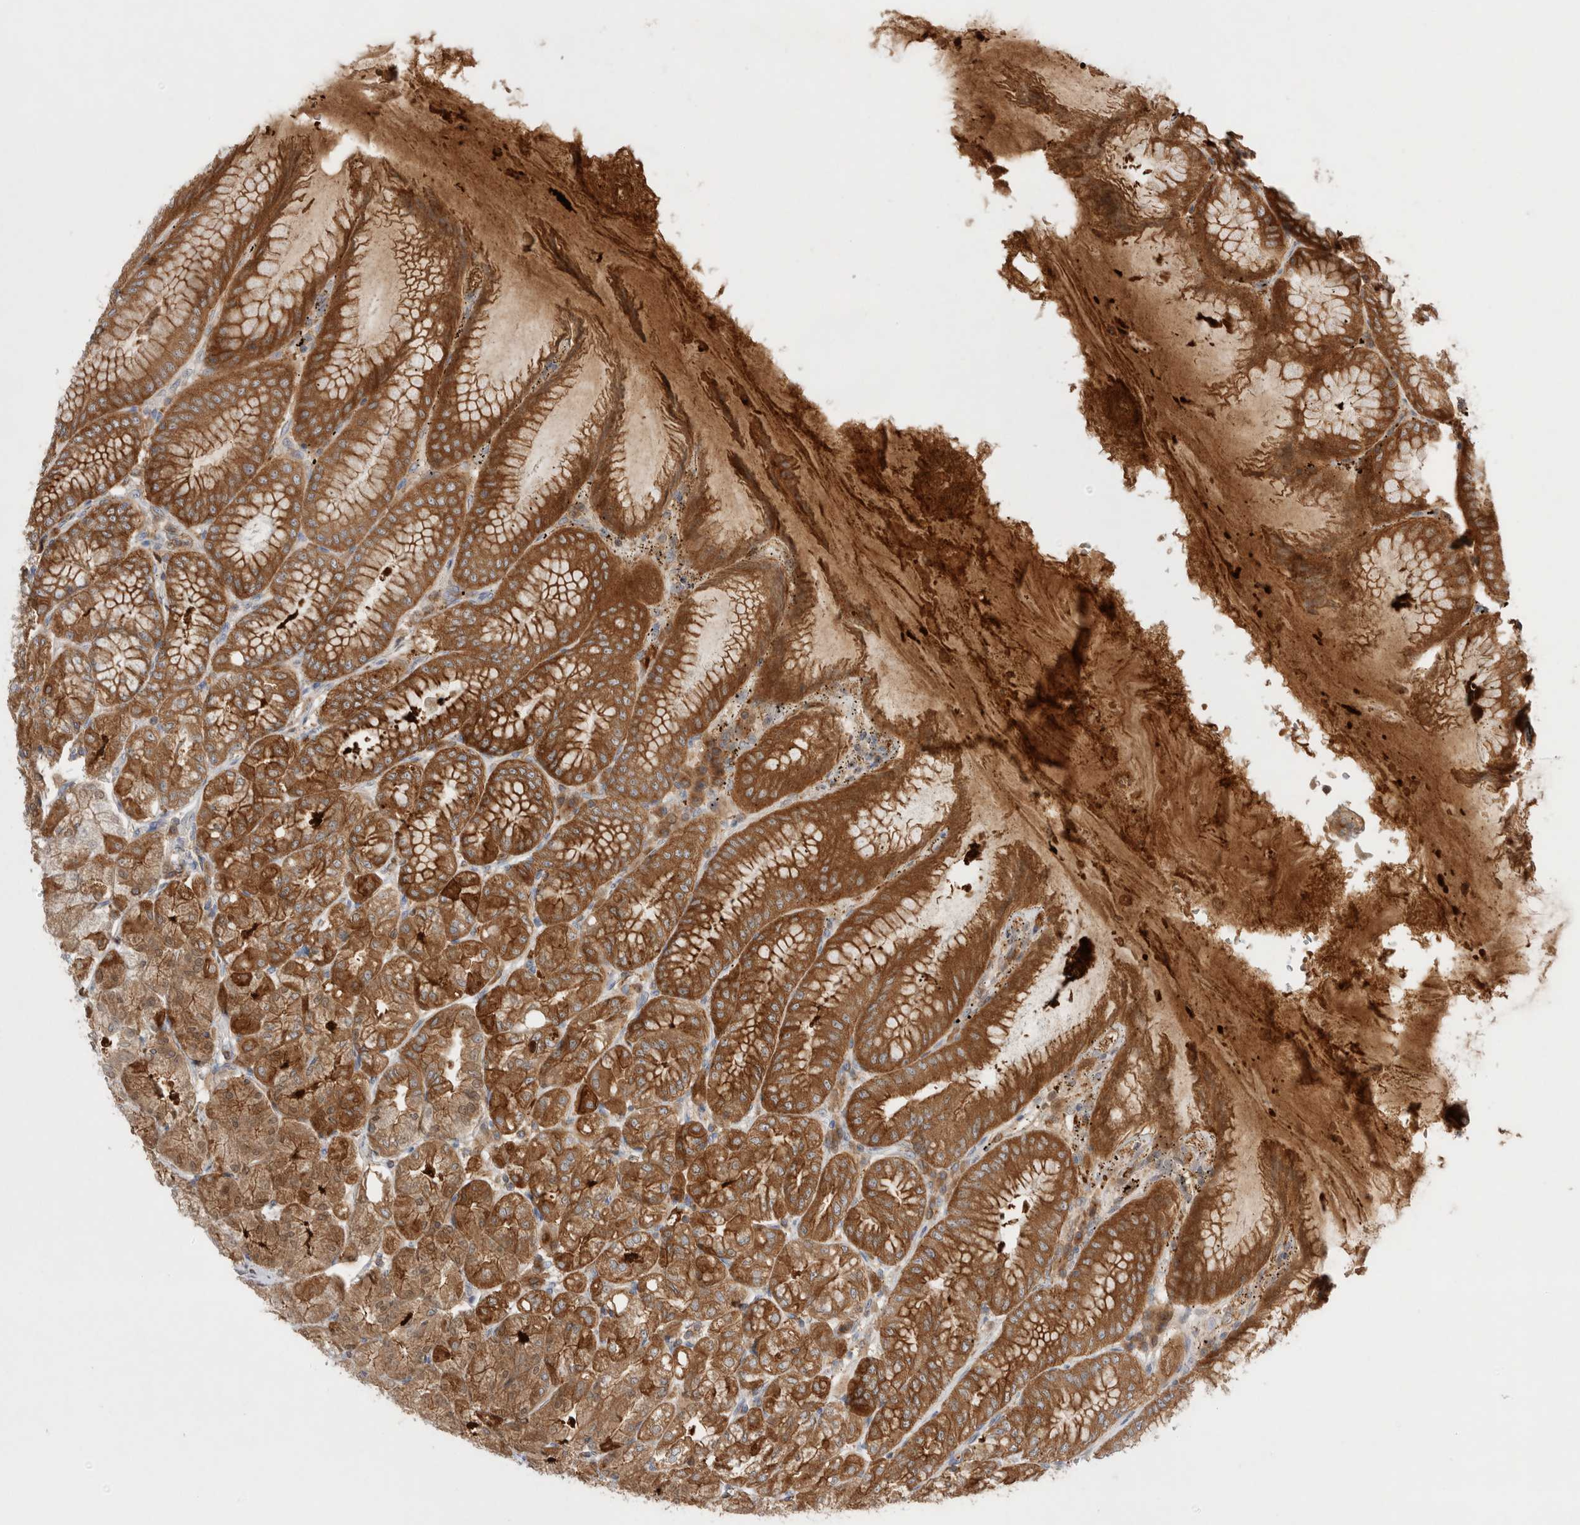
{"staining": {"intensity": "strong", "quantity": ">75%", "location": "cytoplasmic/membranous"}, "tissue": "stomach", "cell_type": "Glandular cells", "image_type": "normal", "snomed": [{"axis": "morphology", "description": "Normal tissue, NOS"}, {"axis": "topography", "description": "Stomach, lower"}], "caption": "Immunohistochemical staining of normal stomach reveals strong cytoplasmic/membranous protein positivity in approximately >75% of glandular cells.", "gene": "KLHL14", "patient": {"sex": "male", "age": 71}}